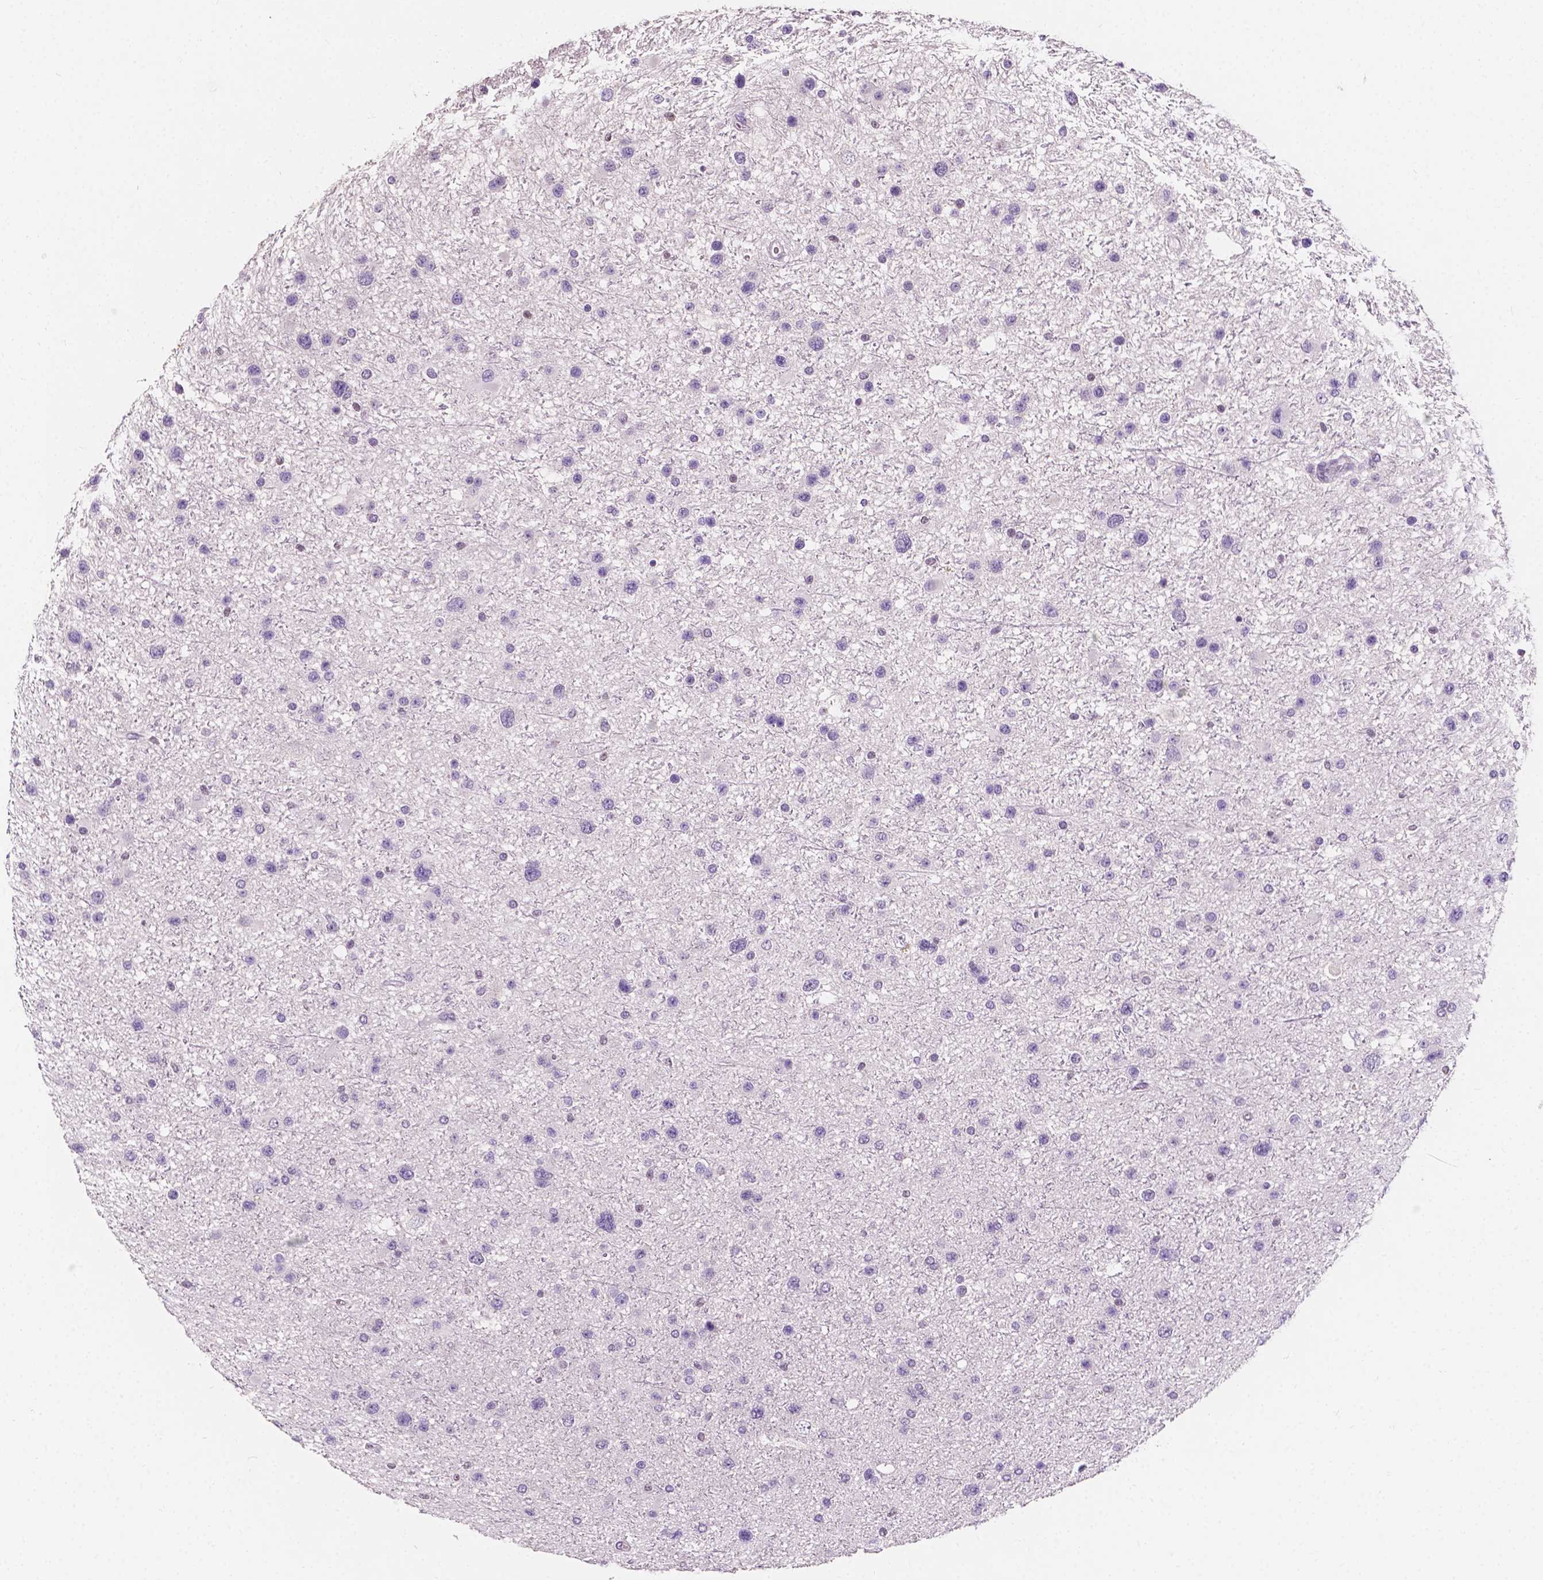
{"staining": {"intensity": "negative", "quantity": "none", "location": "none"}, "tissue": "glioma", "cell_type": "Tumor cells", "image_type": "cancer", "snomed": [{"axis": "morphology", "description": "Glioma, malignant, Low grade"}, {"axis": "topography", "description": "Brain"}], "caption": "This is a micrograph of immunohistochemistry (IHC) staining of glioma, which shows no expression in tumor cells.", "gene": "TAL1", "patient": {"sex": "female", "age": 32}}